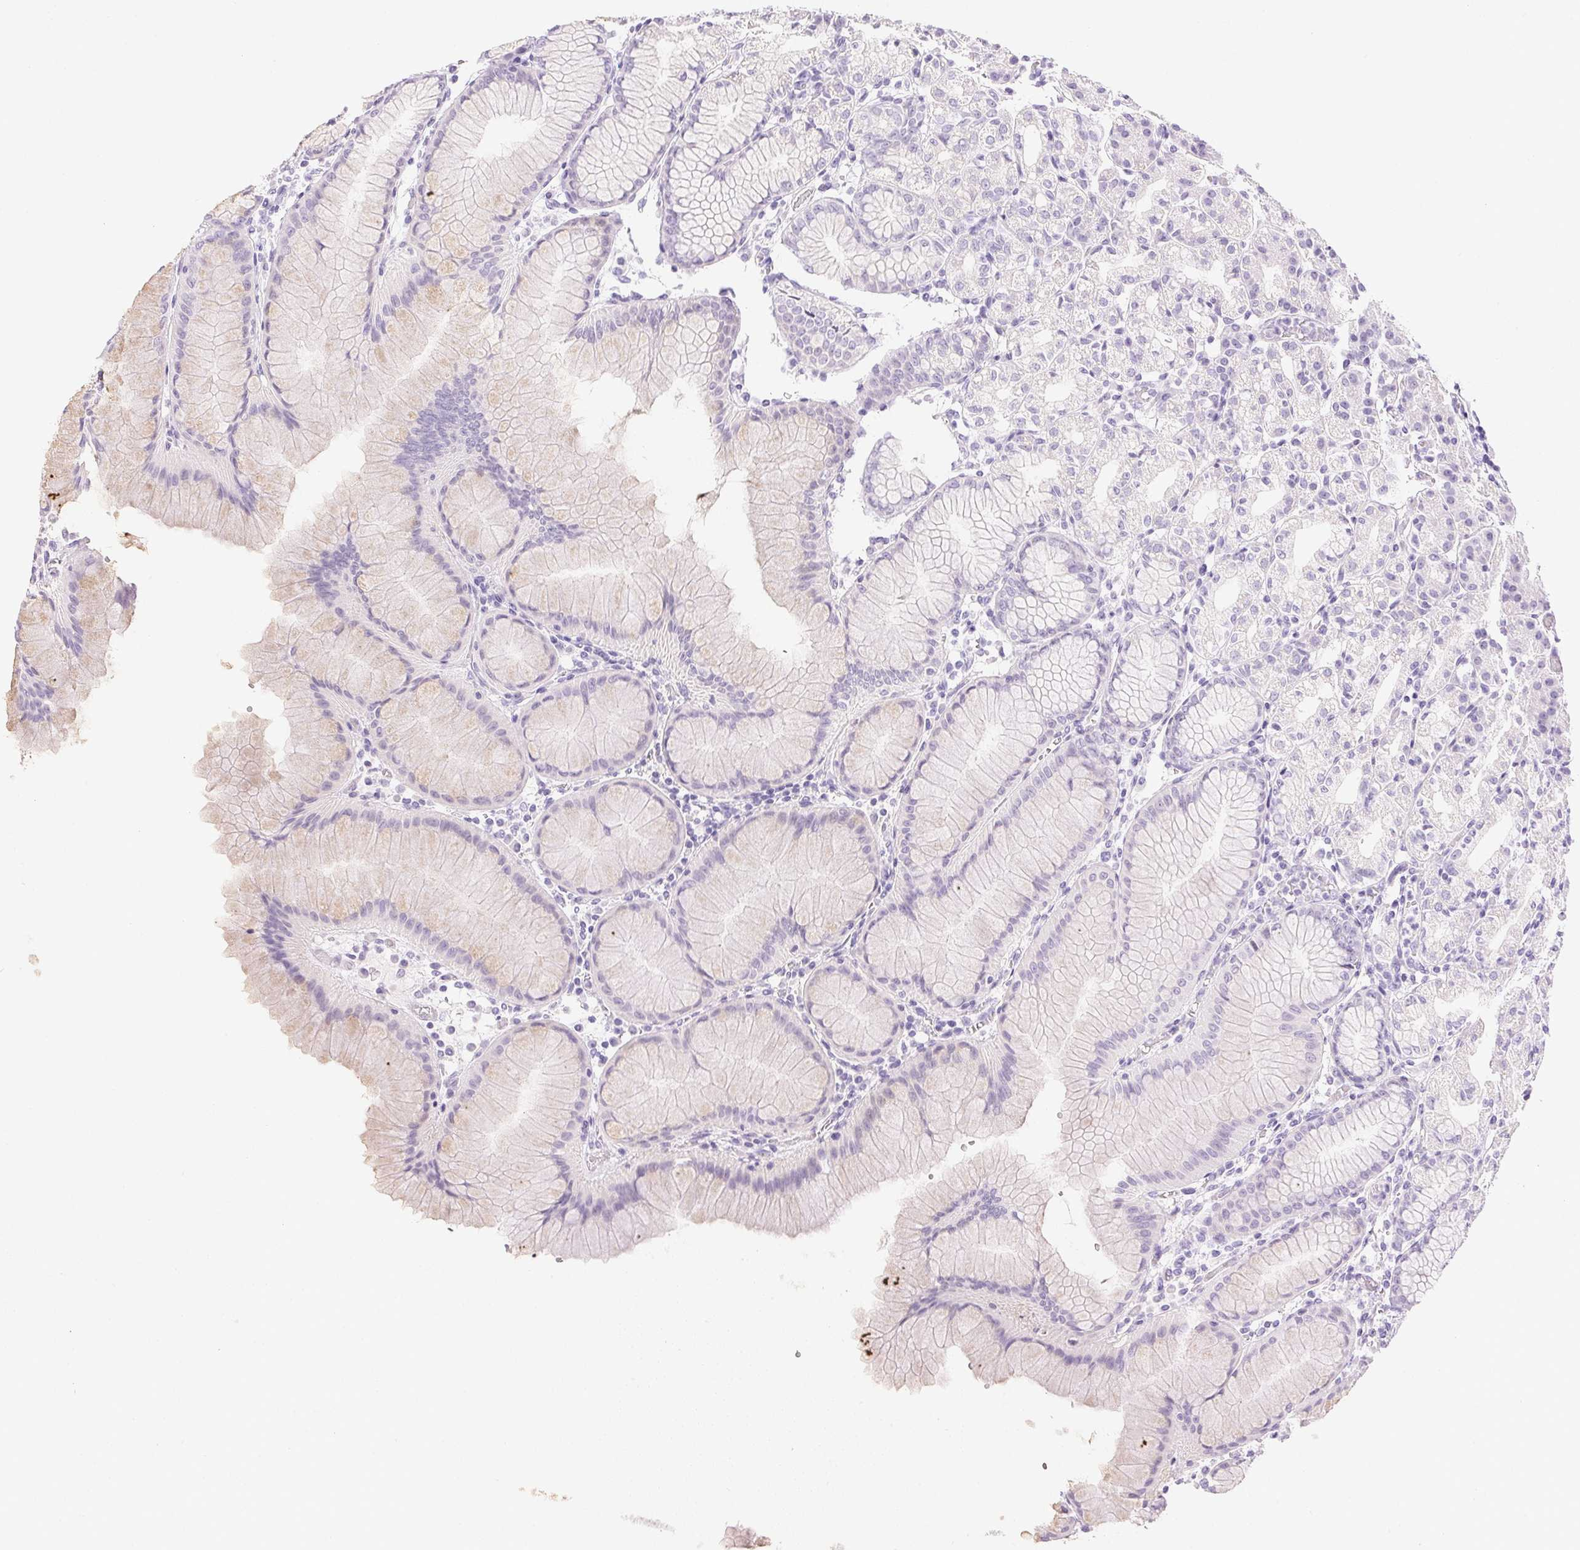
{"staining": {"intensity": "weak", "quantity": "<25%", "location": "cytoplasmic/membranous"}, "tissue": "stomach", "cell_type": "Glandular cells", "image_type": "normal", "snomed": [{"axis": "morphology", "description": "Normal tissue, NOS"}, {"axis": "topography", "description": "Stomach"}], "caption": "Immunohistochemistry (IHC) histopathology image of unremarkable human stomach stained for a protein (brown), which reveals no expression in glandular cells.", "gene": "CTRL", "patient": {"sex": "female", "age": 57}}